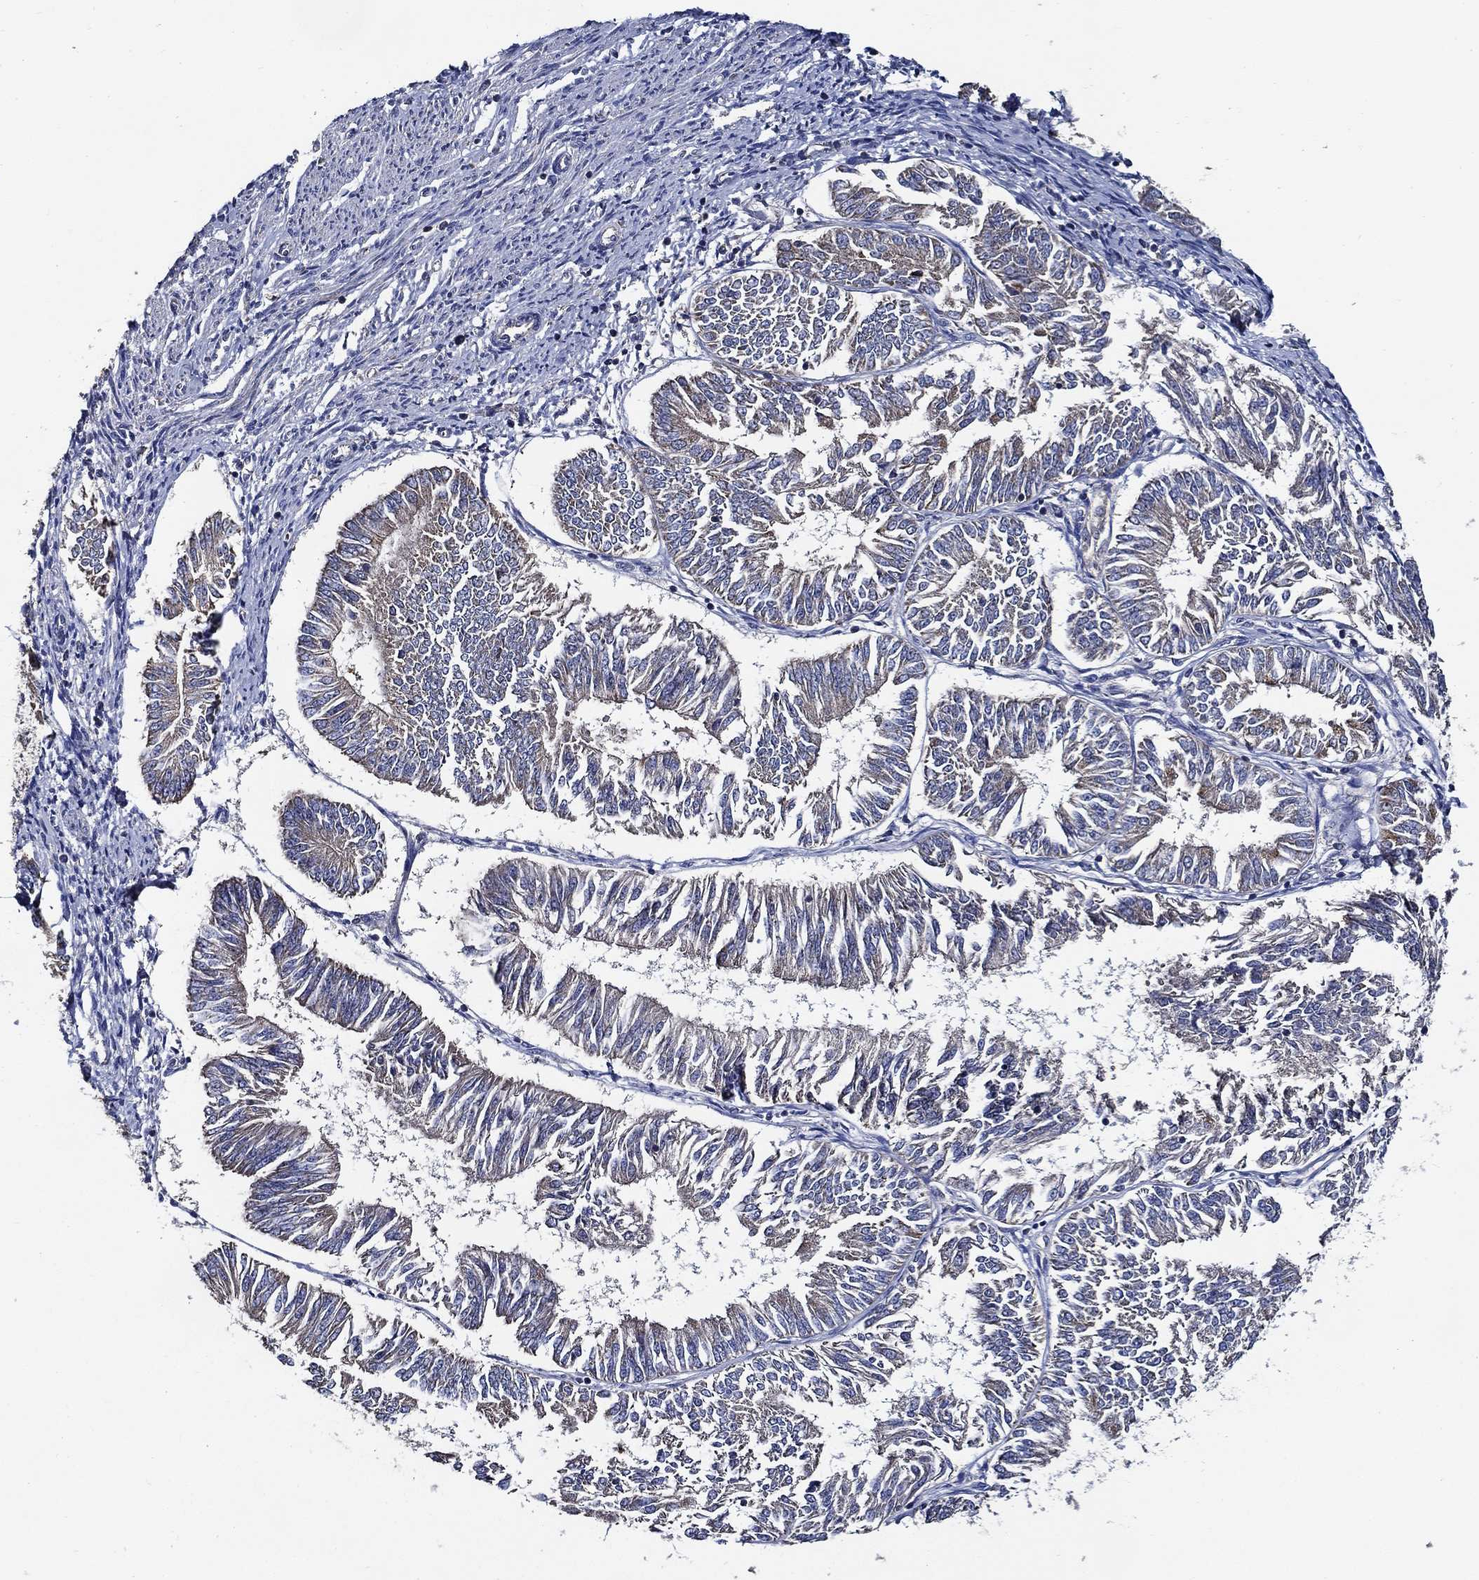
{"staining": {"intensity": "weak", "quantity": "25%-75%", "location": "cytoplasmic/membranous"}, "tissue": "endometrial cancer", "cell_type": "Tumor cells", "image_type": "cancer", "snomed": [{"axis": "morphology", "description": "Adenocarcinoma, NOS"}, {"axis": "topography", "description": "Endometrium"}], "caption": "Endometrial adenocarcinoma tissue demonstrates weak cytoplasmic/membranous positivity in approximately 25%-75% of tumor cells, visualized by immunohistochemistry. Ihc stains the protein in brown and the nuclei are stained blue.", "gene": "WDR53", "patient": {"sex": "female", "age": 58}}